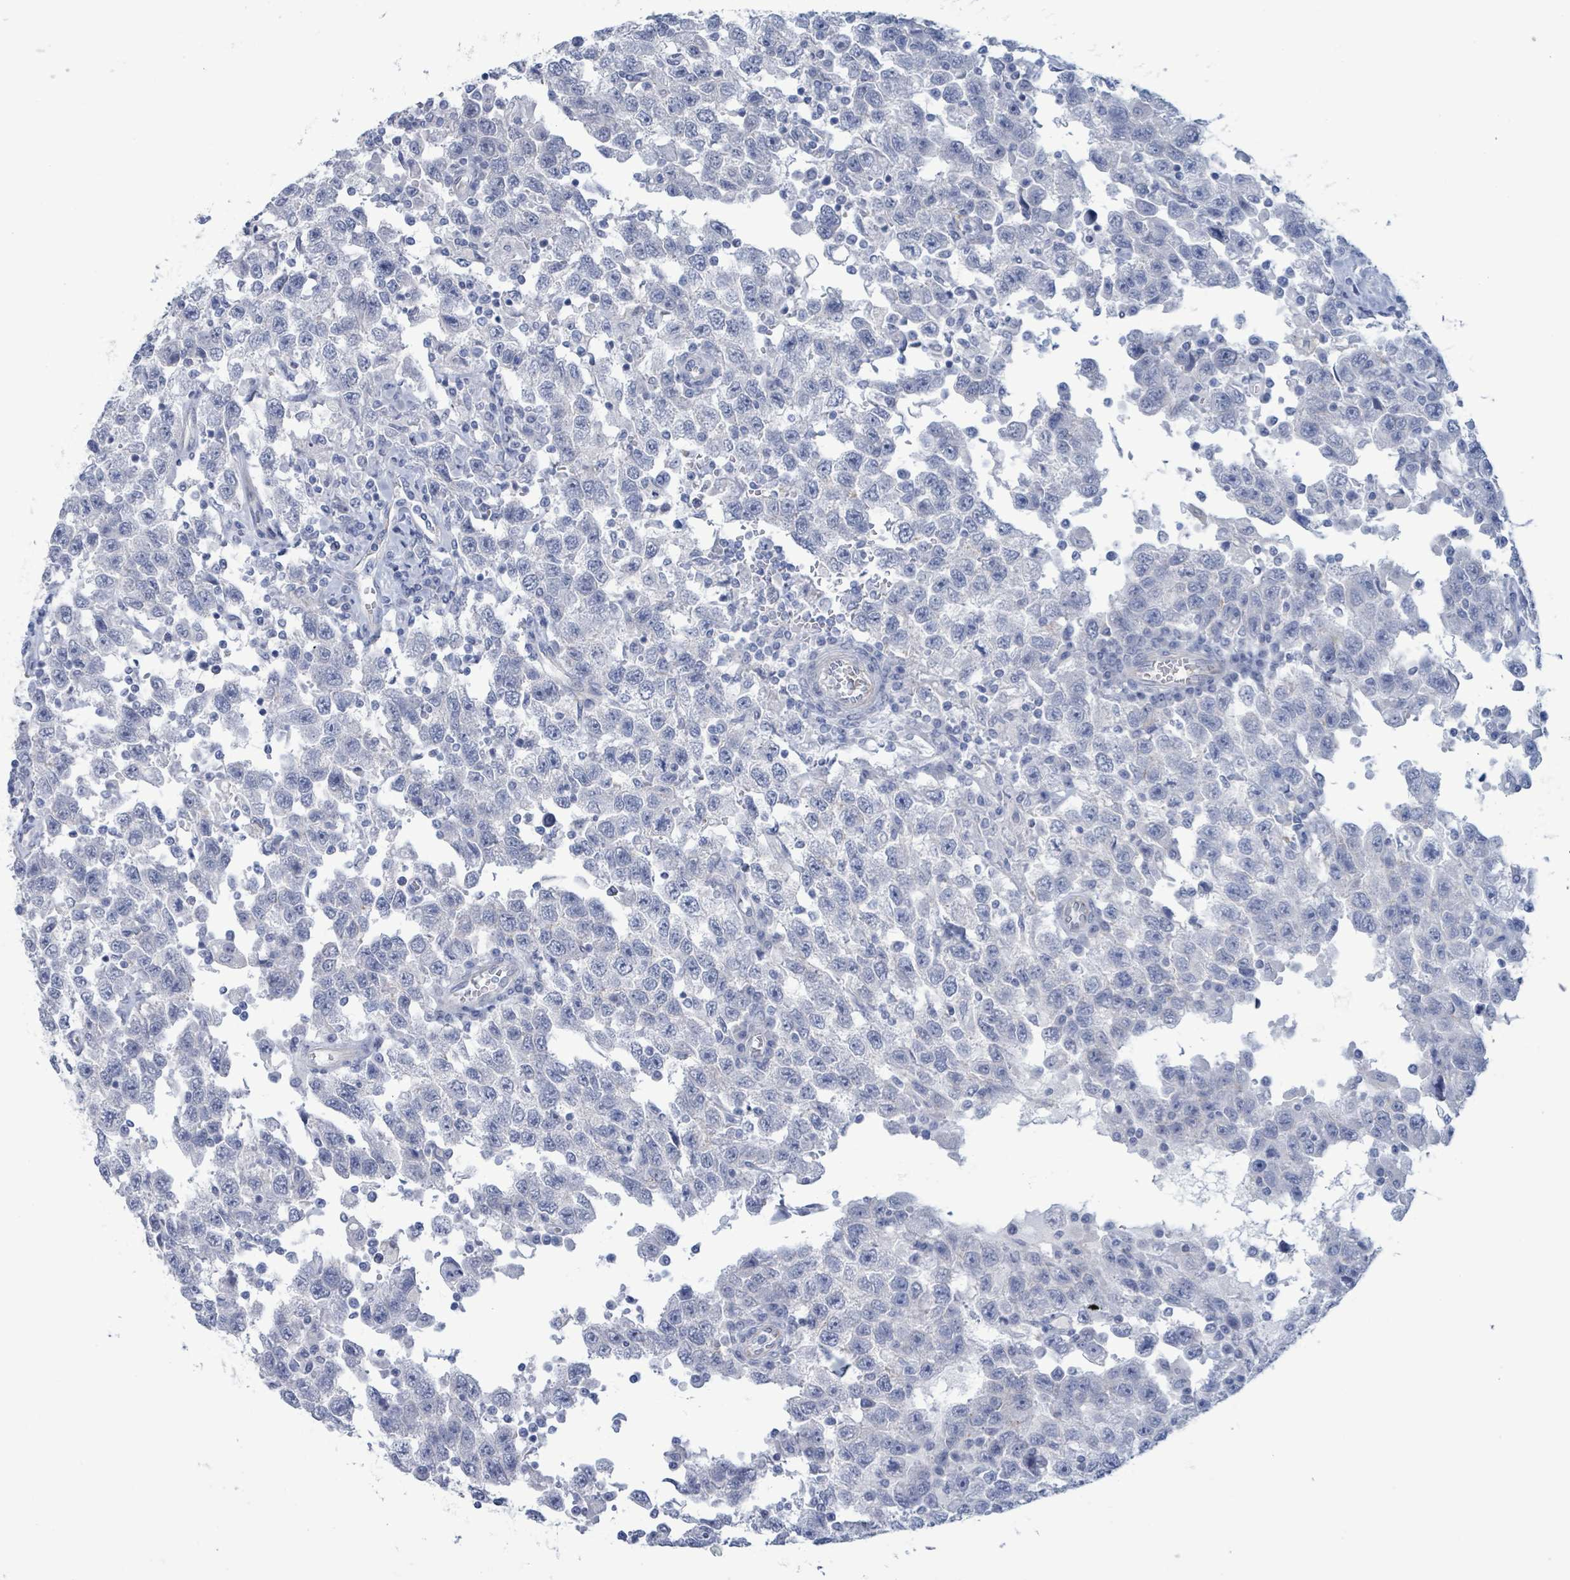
{"staining": {"intensity": "negative", "quantity": "none", "location": "none"}, "tissue": "testis cancer", "cell_type": "Tumor cells", "image_type": "cancer", "snomed": [{"axis": "morphology", "description": "Seminoma, NOS"}, {"axis": "topography", "description": "Testis"}], "caption": "This is a image of immunohistochemistry staining of testis cancer (seminoma), which shows no expression in tumor cells. (DAB immunohistochemistry (IHC), high magnification).", "gene": "PKLR", "patient": {"sex": "male", "age": 41}}